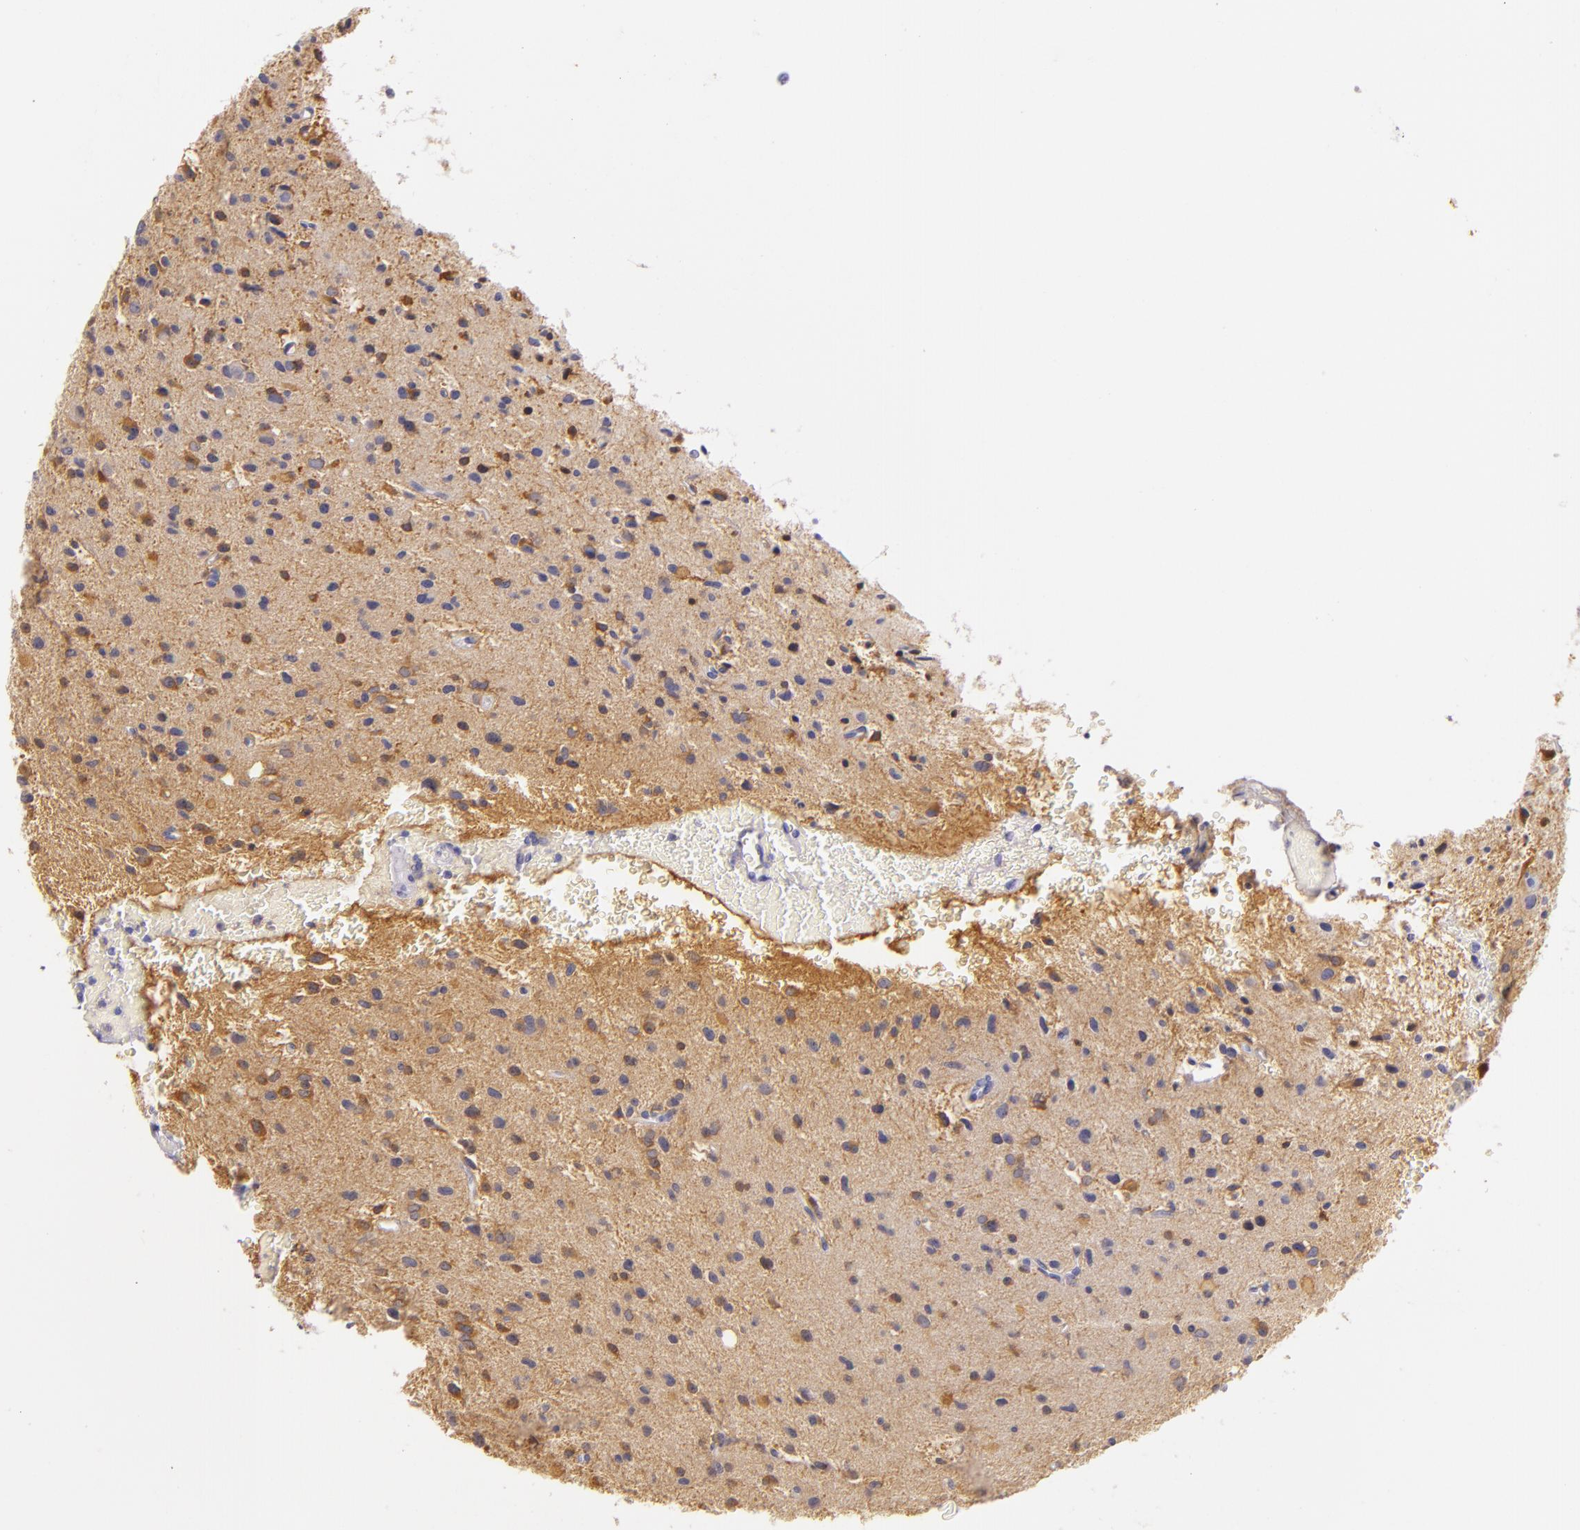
{"staining": {"intensity": "moderate", "quantity": "<25%", "location": "cytoplasmic/membranous"}, "tissue": "glioma", "cell_type": "Tumor cells", "image_type": "cancer", "snomed": [{"axis": "morphology", "description": "Glioma, malignant, Low grade"}, {"axis": "topography", "description": "Brain"}], "caption": "Immunohistochemistry (IHC) image of human glioma stained for a protein (brown), which displays low levels of moderate cytoplasmic/membranous positivity in about <25% of tumor cells.", "gene": "CBS", "patient": {"sex": "female", "age": 46}}